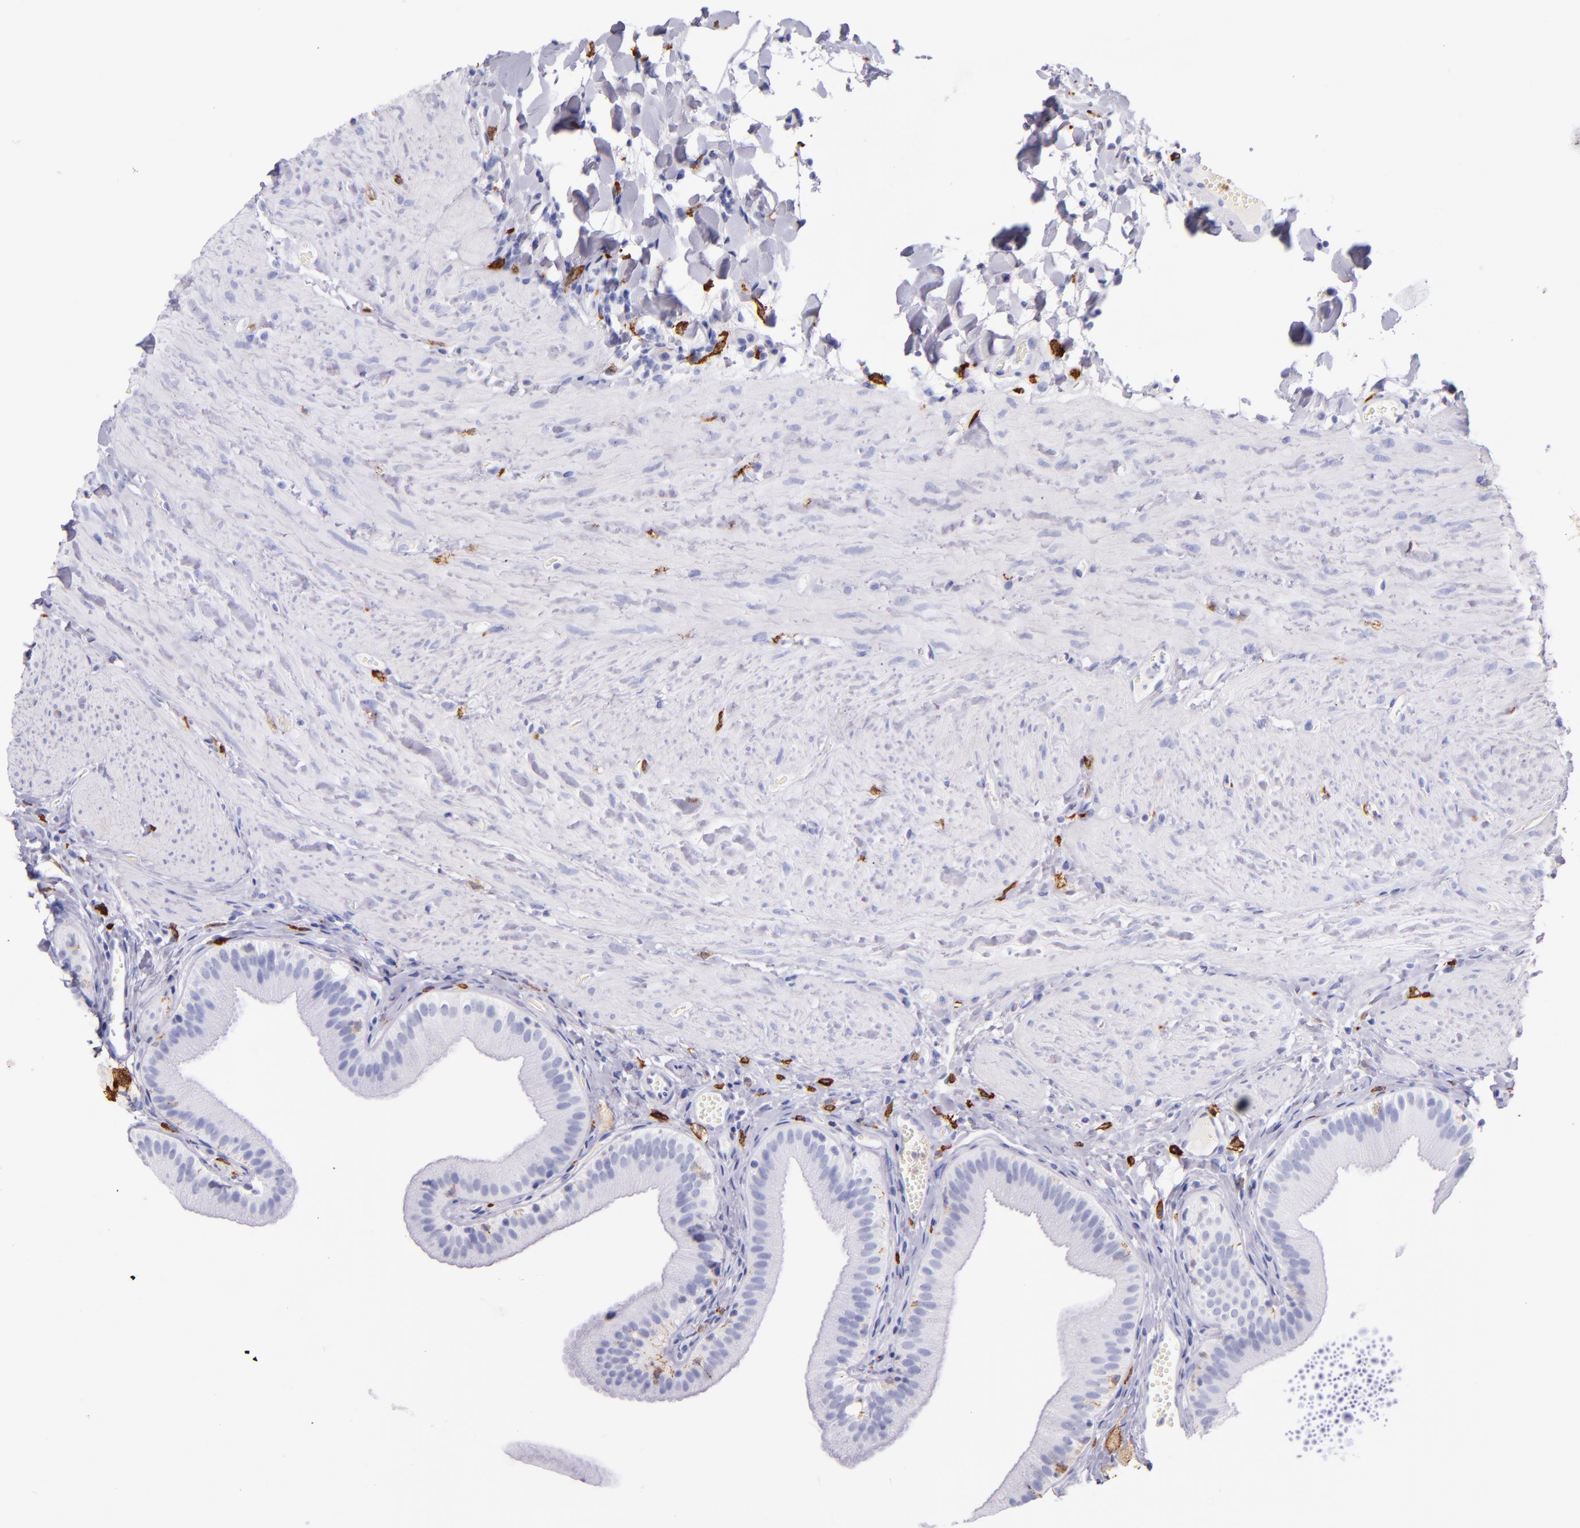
{"staining": {"intensity": "negative", "quantity": "none", "location": "none"}, "tissue": "gallbladder", "cell_type": "Glandular cells", "image_type": "normal", "snomed": [{"axis": "morphology", "description": "Normal tissue, NOS"}, {"axis": "topography", "description": "Gallbladder"}], "caption": "DAB immunohistochemical staining of unremarkable gallbladder demonstrates no significant staining in glandular cells.", "gene": "CD163", "patient": {"sex": "female", "age": 24}}